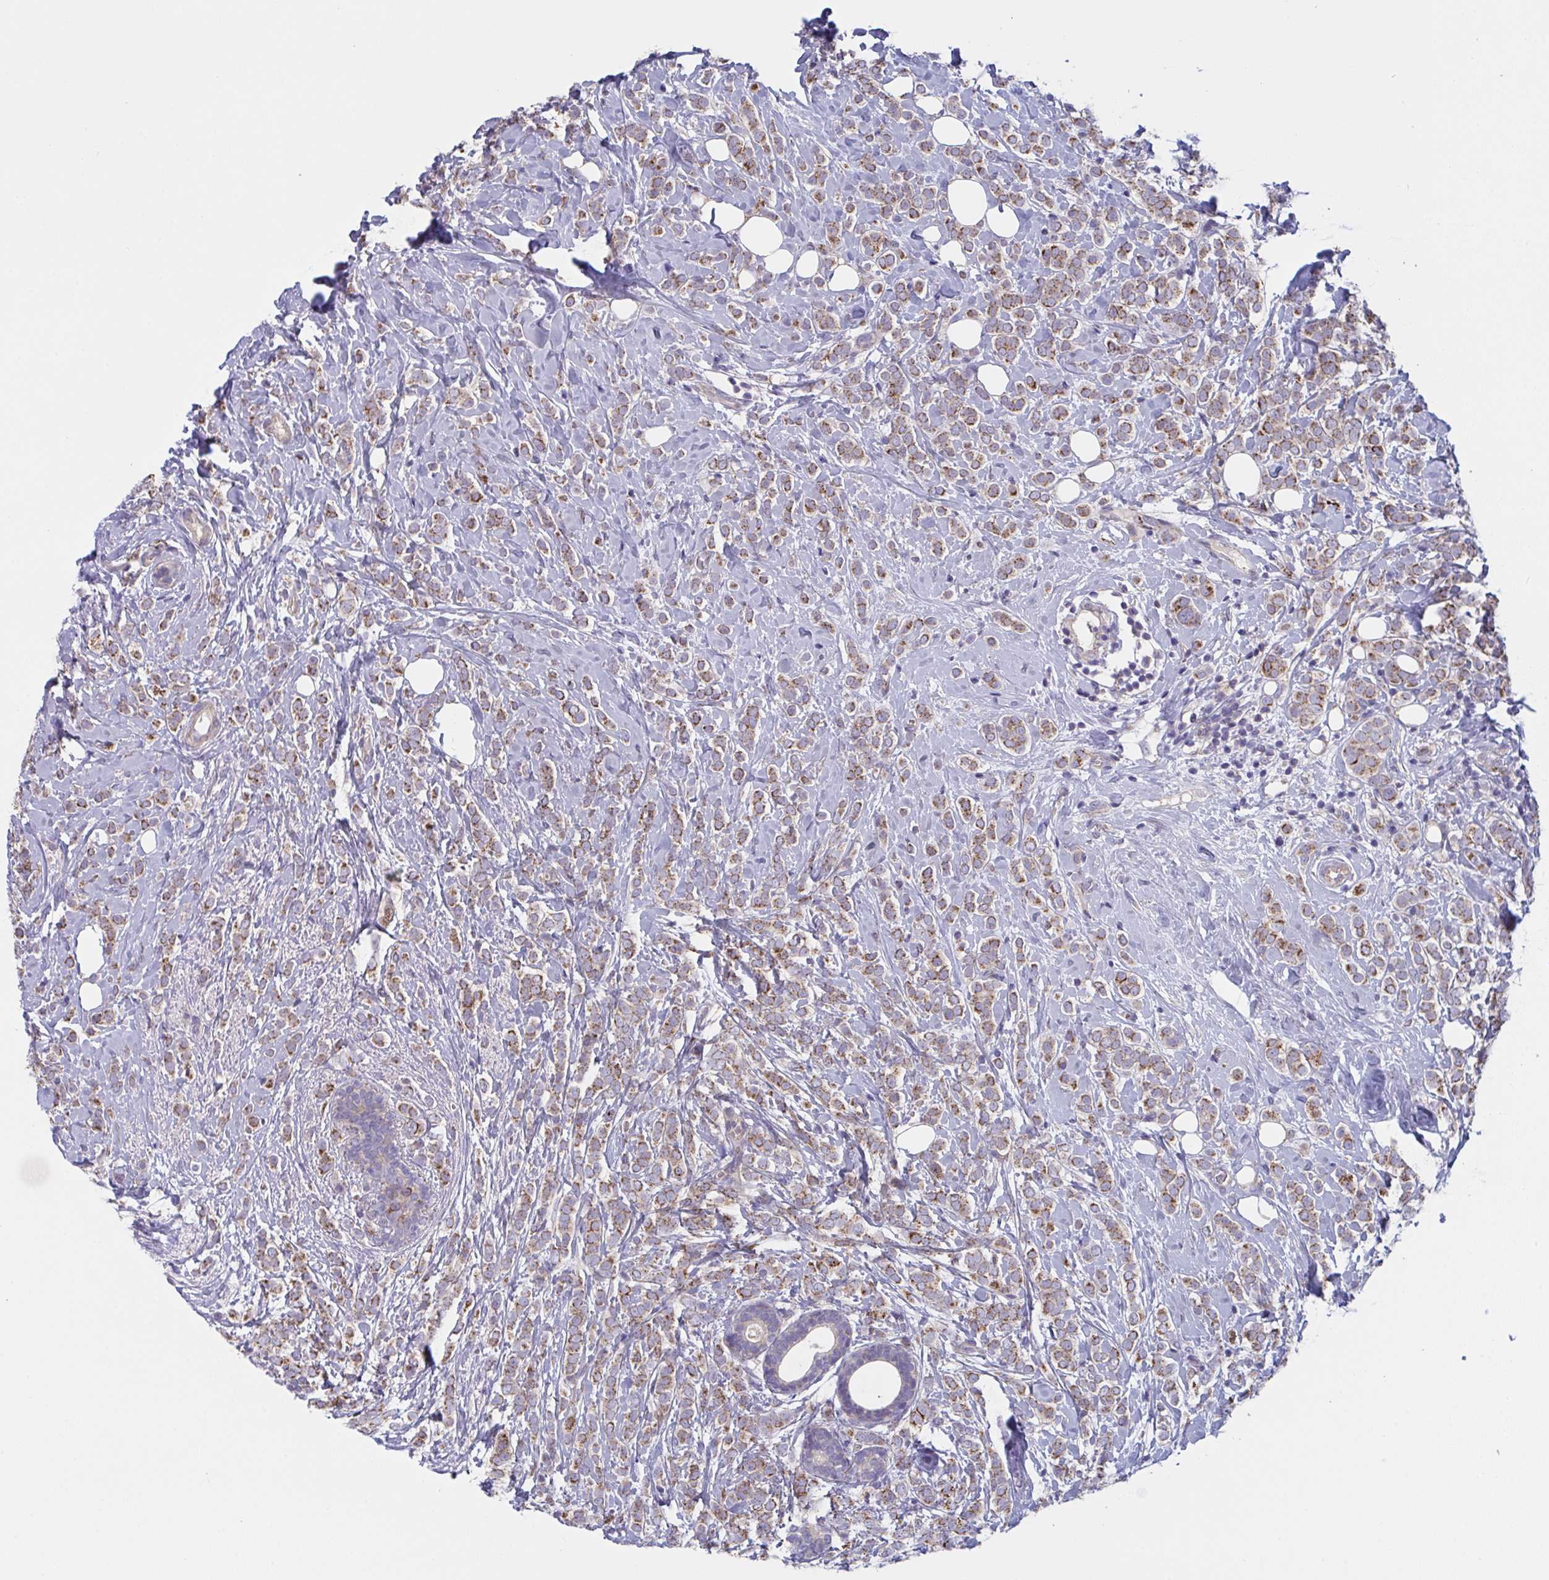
{"staining": {"intensity": "moderate", "quantity": ">75%", "location": "cytoplasmic/membranous"}, "tissue": "breast cancer", "cell_type": "Tumor cells", "image_type": "cancer", "snomed": [{"axis": "morphology", "description": "Lobular carcinoma"}, {"axis": "topography", "description": "Breast"}], "caption": "Lobular carcinoma (breast) was stained to show a protein in brown. There is medium levels of moderate cytoplasmic/membranous staining in about >75% of tumor cells.", "gene": "MRPS2", "patient": {"sex": "female", "age": 49}}